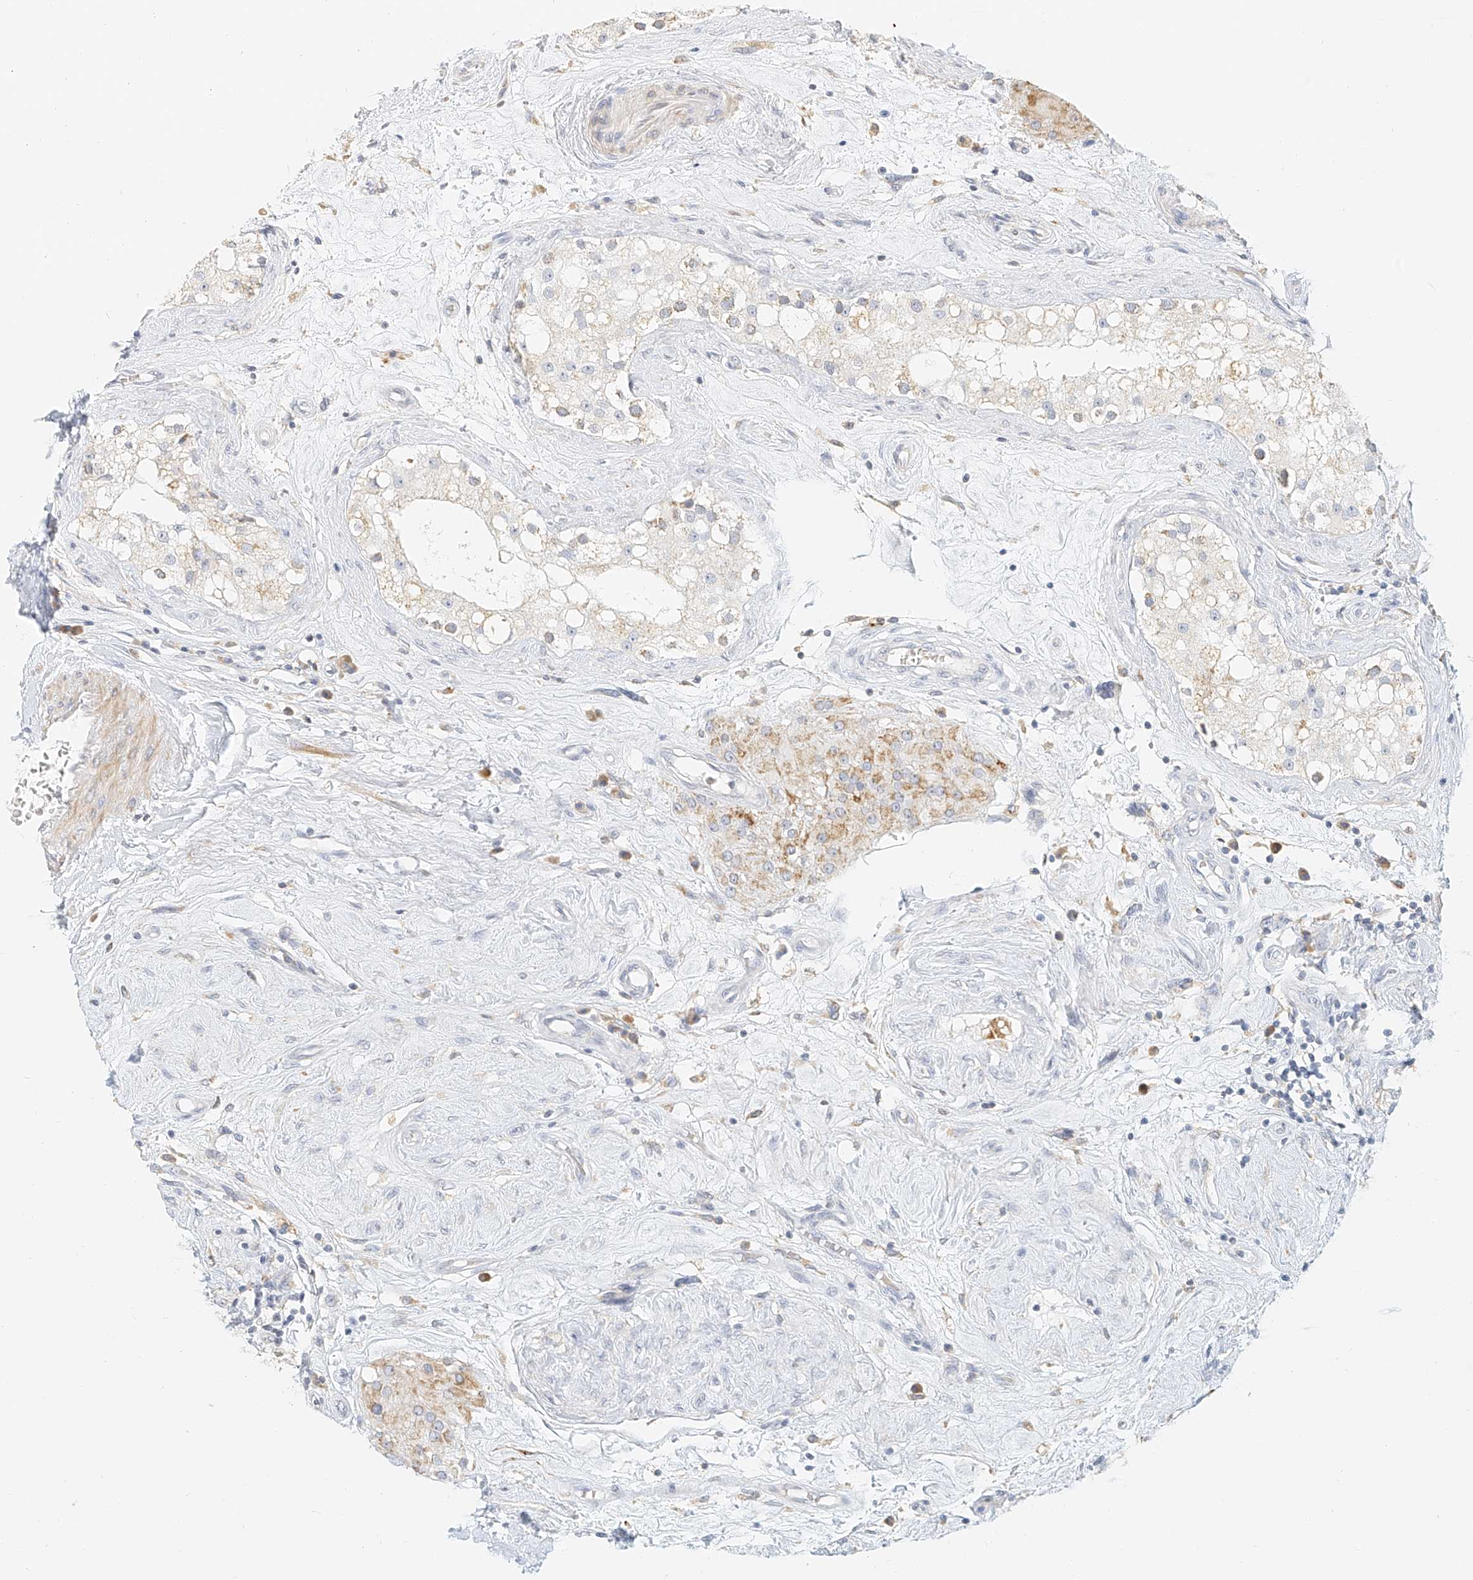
{"staining": {"intensity": "negative", "quantity": "none", "location": "none"}, "tissue": "testis", "cell_type": "Cells in seminiferous ducts", "image_type": "normal", "snomed": [{"axis": "morphology", "description": "Normal tissue, NOS"}, {"axis": "topography", "description": "Testis"}], "caption": "Immunohistochemistry image of normal testis stained for a protein (brown), which exhibits no staining in cells in seminiferous ducts. The staining is performed using DAB brown chromogen with nuclei counter-stained in using hematoxylin.", "gene": "CXorf58", "patient": {"sex": "male", "age": 84}}